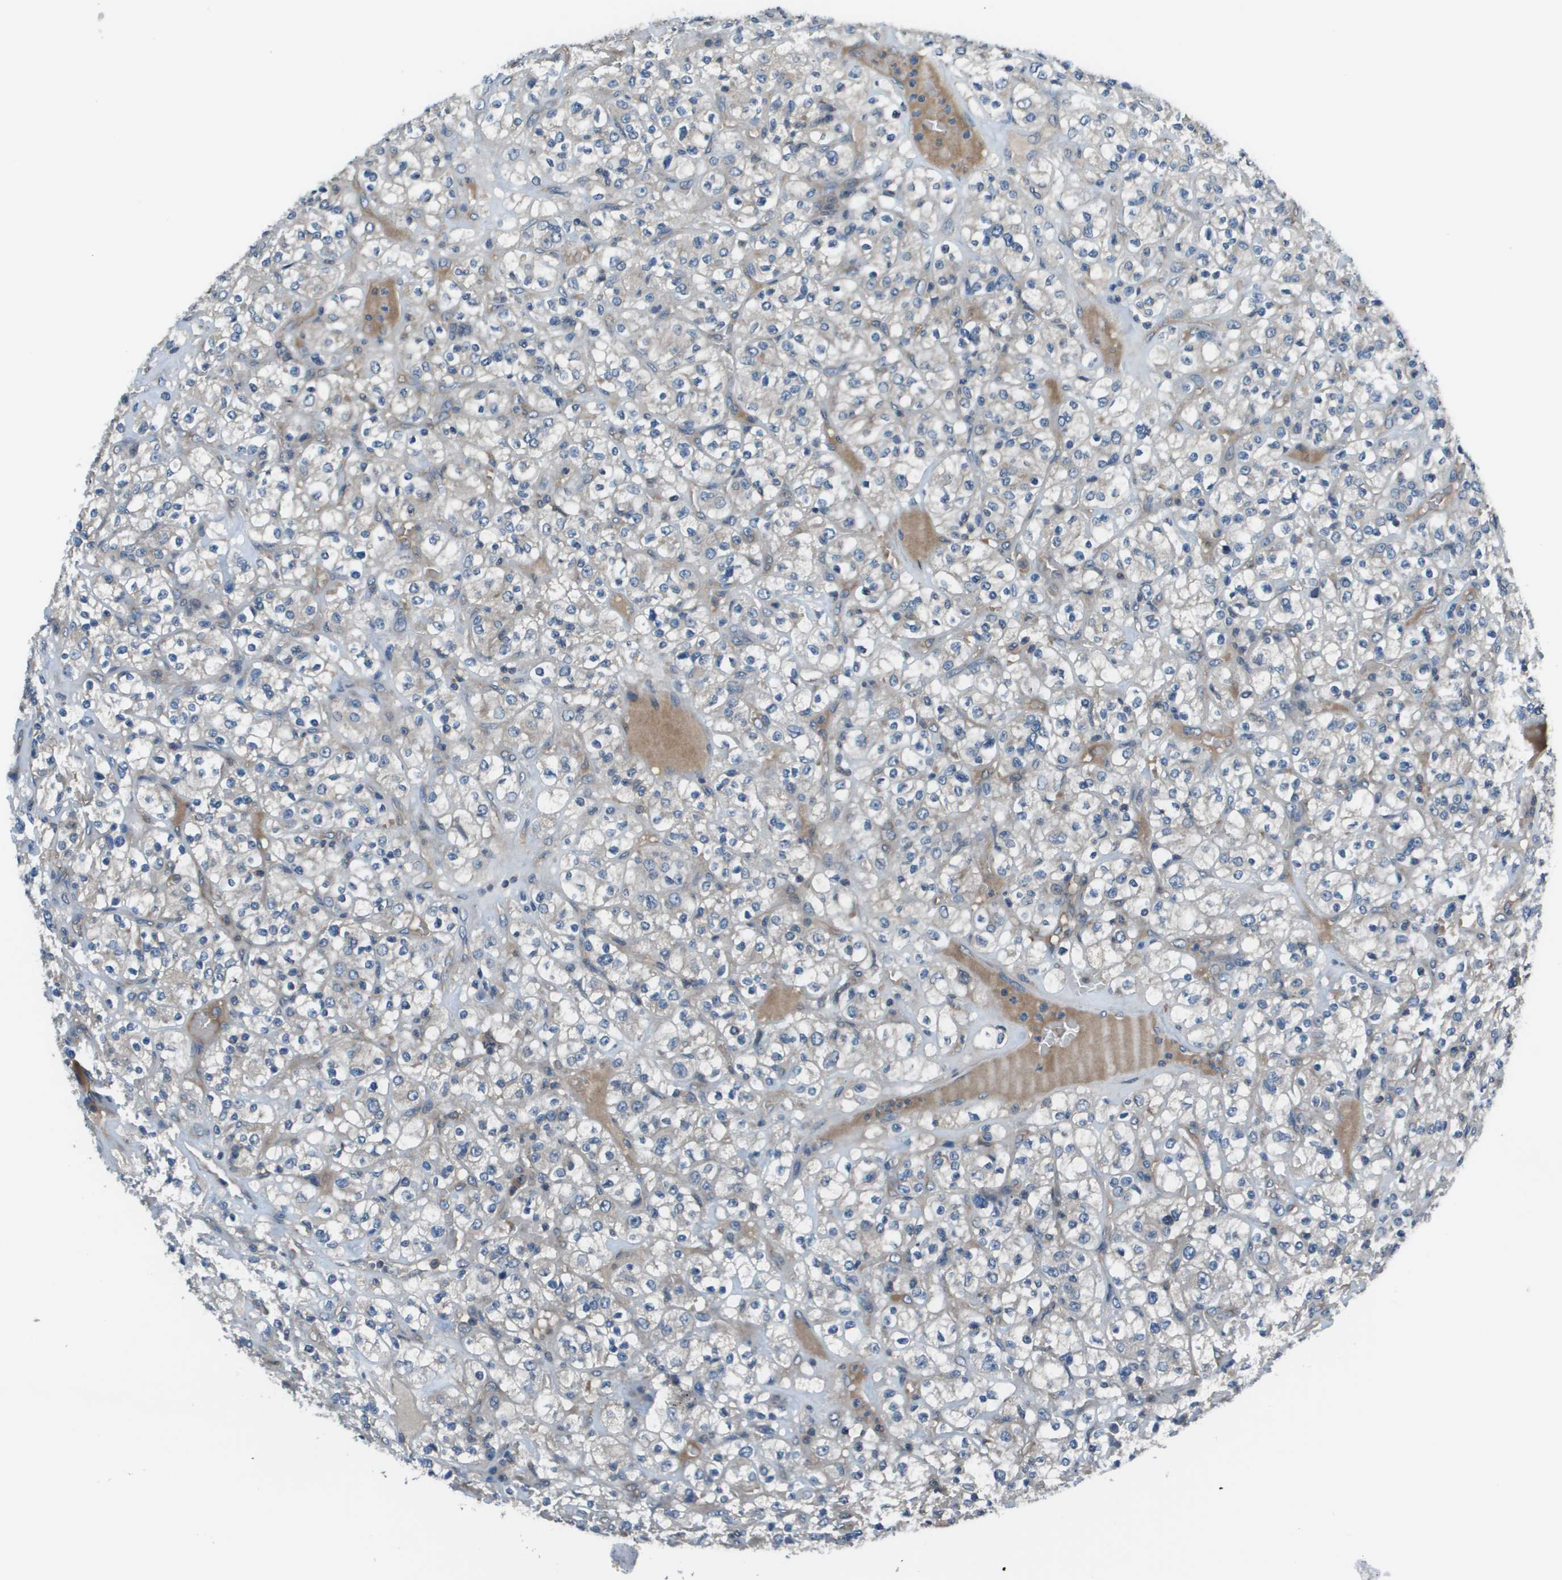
{"staining": {"intensity": "negative", "quantity": "none", "location": "none"}, "tissue": "renal cancer", "cell_type": "Tumor cells", "image_type": "cancer", "snomed": [{"axis": "morphology", "description": "Normal tissue, NOS"}, {"axis": "morphology", "description": "Adenocarcinoma, NOS"}, {"axis": "topography", "description": "Kidney"}], "caption": "DAB immunohistochemical staining of human renal adenocarcinoma reveals no significant positivity in tumor cells.", "gene": "EIF3B", "patient": {"sex": "female", "age": 72}}